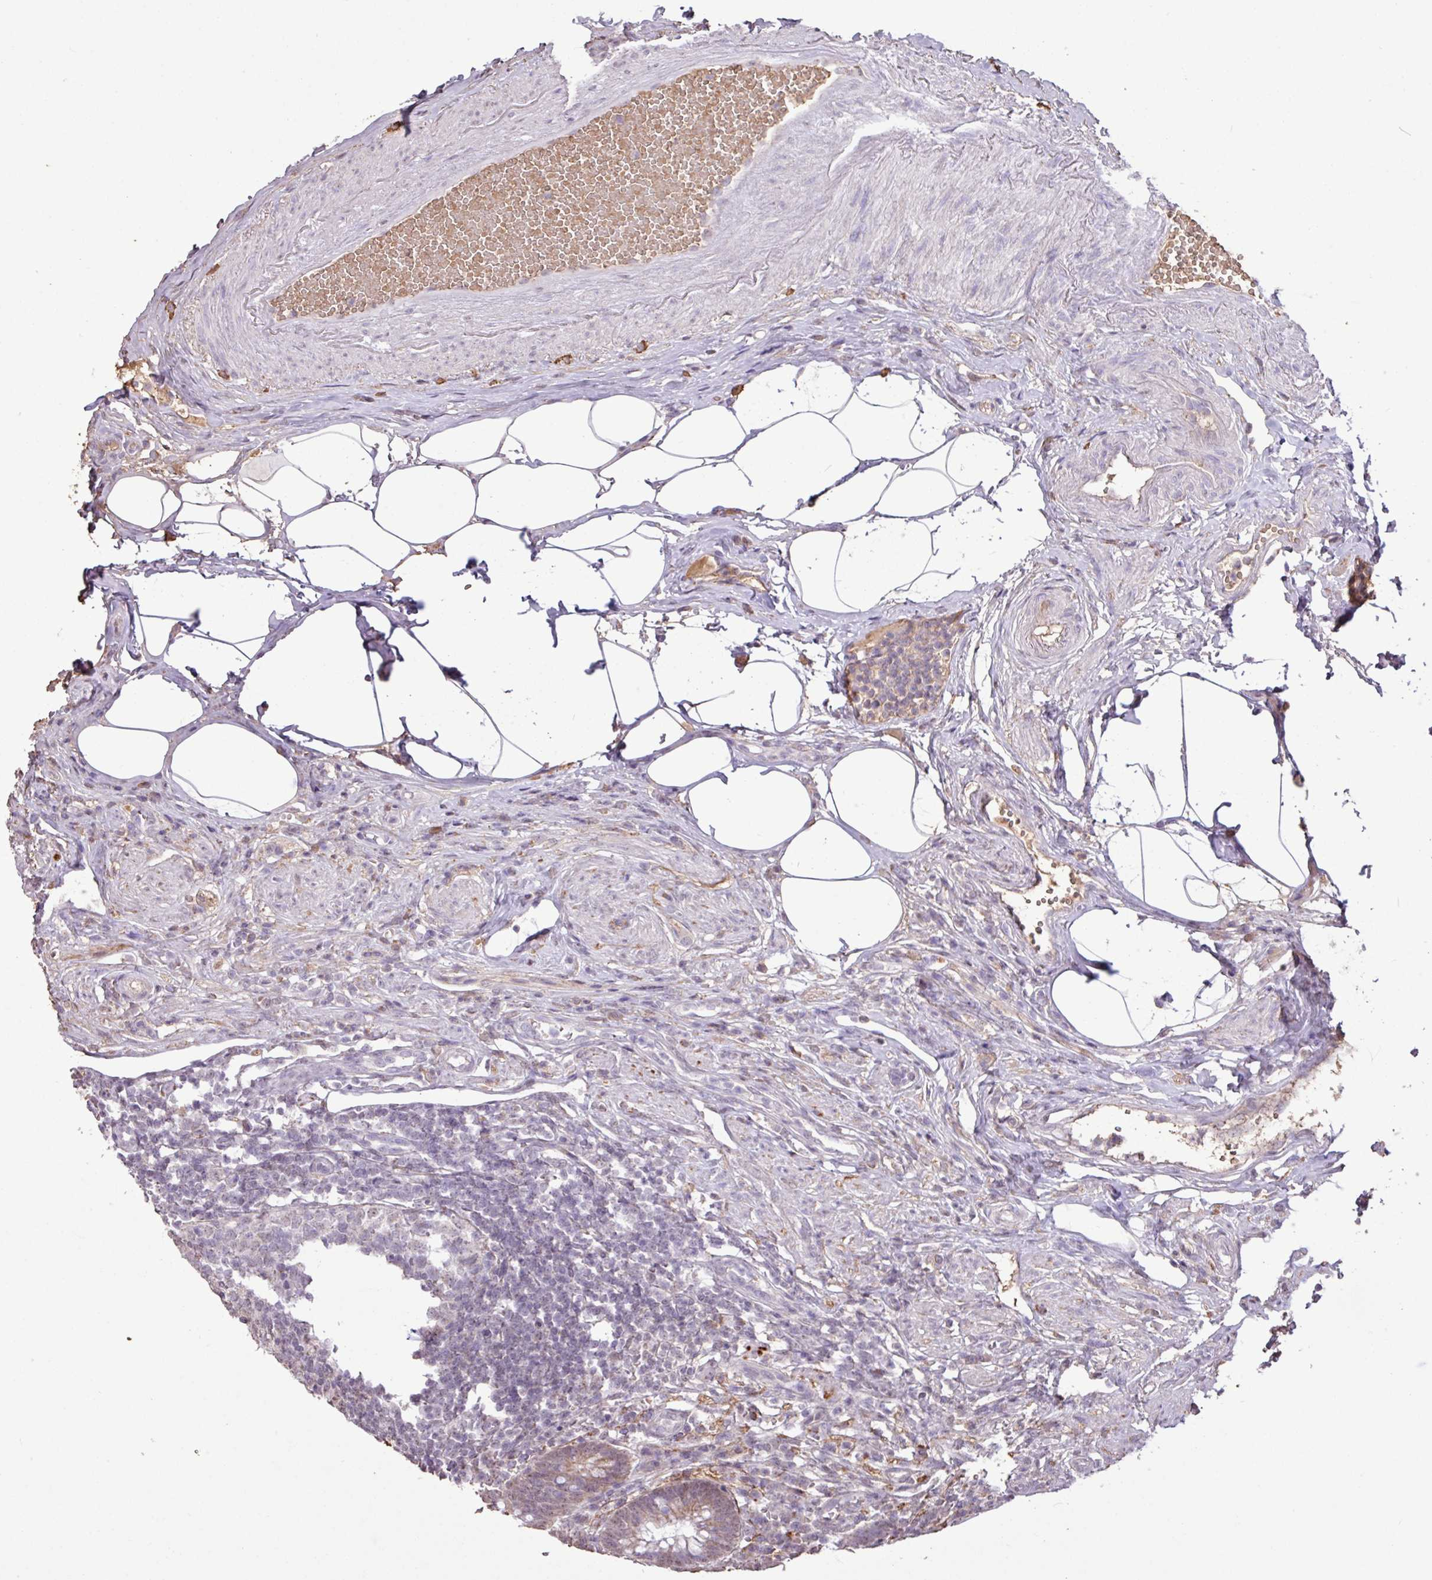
{"staining": {"intensity": "weak", "quantity": "25%-75%", "location": "cytoplasmic/membranous"}, "tissue": "appendix", "cell_type": "Glandular cells", "image_type": "normal", "snomed": [{"axis": "morphology", "description": "Normal tissue, NOS"}, {"axis": "topography", "description": "Appendix"}], "caption": "Immunohistochemical staining of unremarkable human appendix demonstrates low levels of weak cytoplasmic/membranous expression in about 25%-75% of glandular cells.", "gene": "L3MBTL3", "patient": {"sex": "female", "age": 56}}